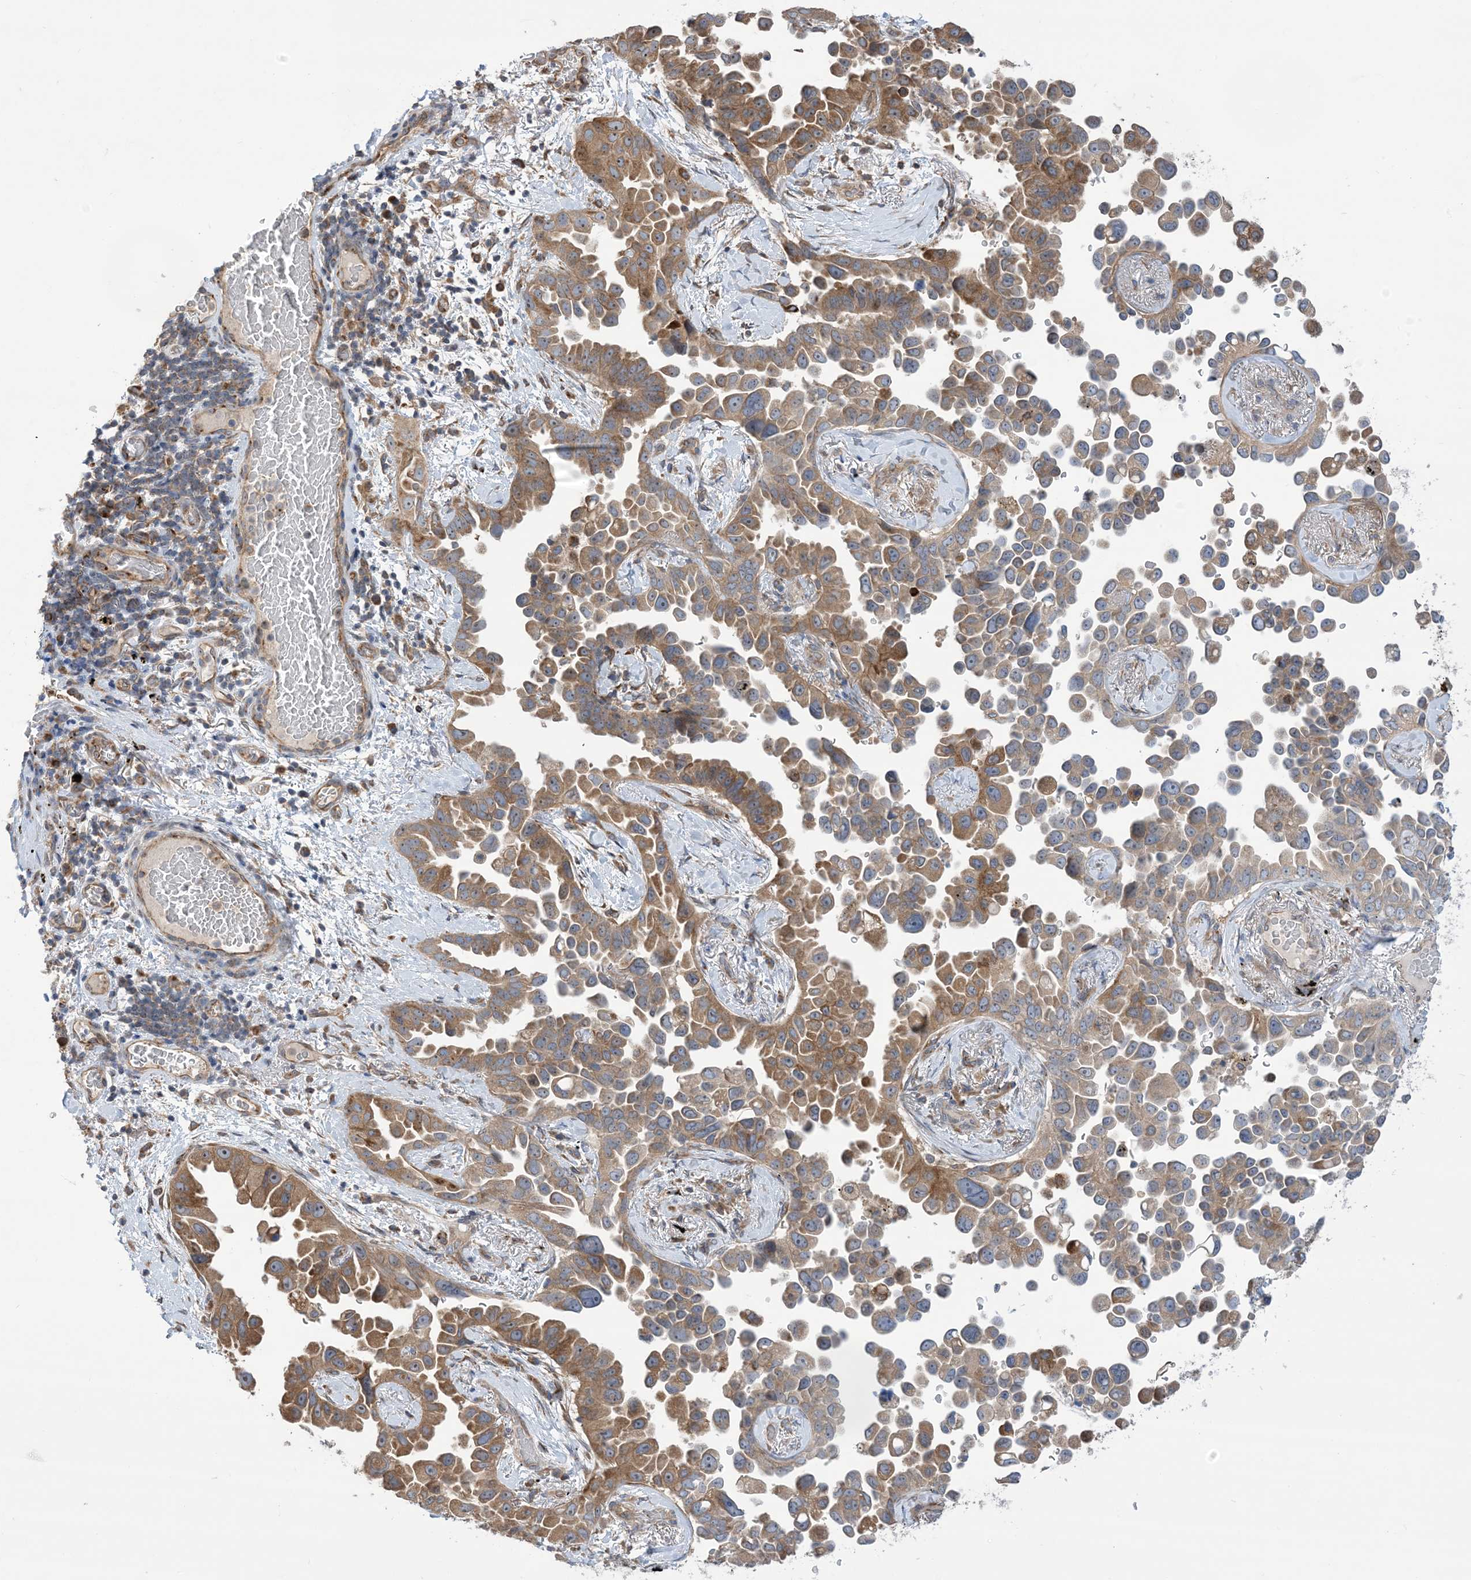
{"staining": {"intensity": "moderate", "quantity": ">75%", "location": "cytoplasmic/membranous"}, "tissue": "lung cancer", "cell_type": "Tumor cells", "image_type": "cancer", "snomed": [{"axis": "morphology", "description": "Adenocarcinoma, NOS"}, {"axis": "topography", "description": "Lung"}], "caption": "Immunohistochemical staining of lung adenocarcinoma demonstrates medium levels of moderate cytoplasmic/membranous protein positivity in approximately >75% of tumor cells. Using DAB (brown) and hematoxylin (blue) stains, captured at high magnification using brightfield microscopy.", "gene": "CLEC16A", "patient": {"sex": "female", "age": 67}}